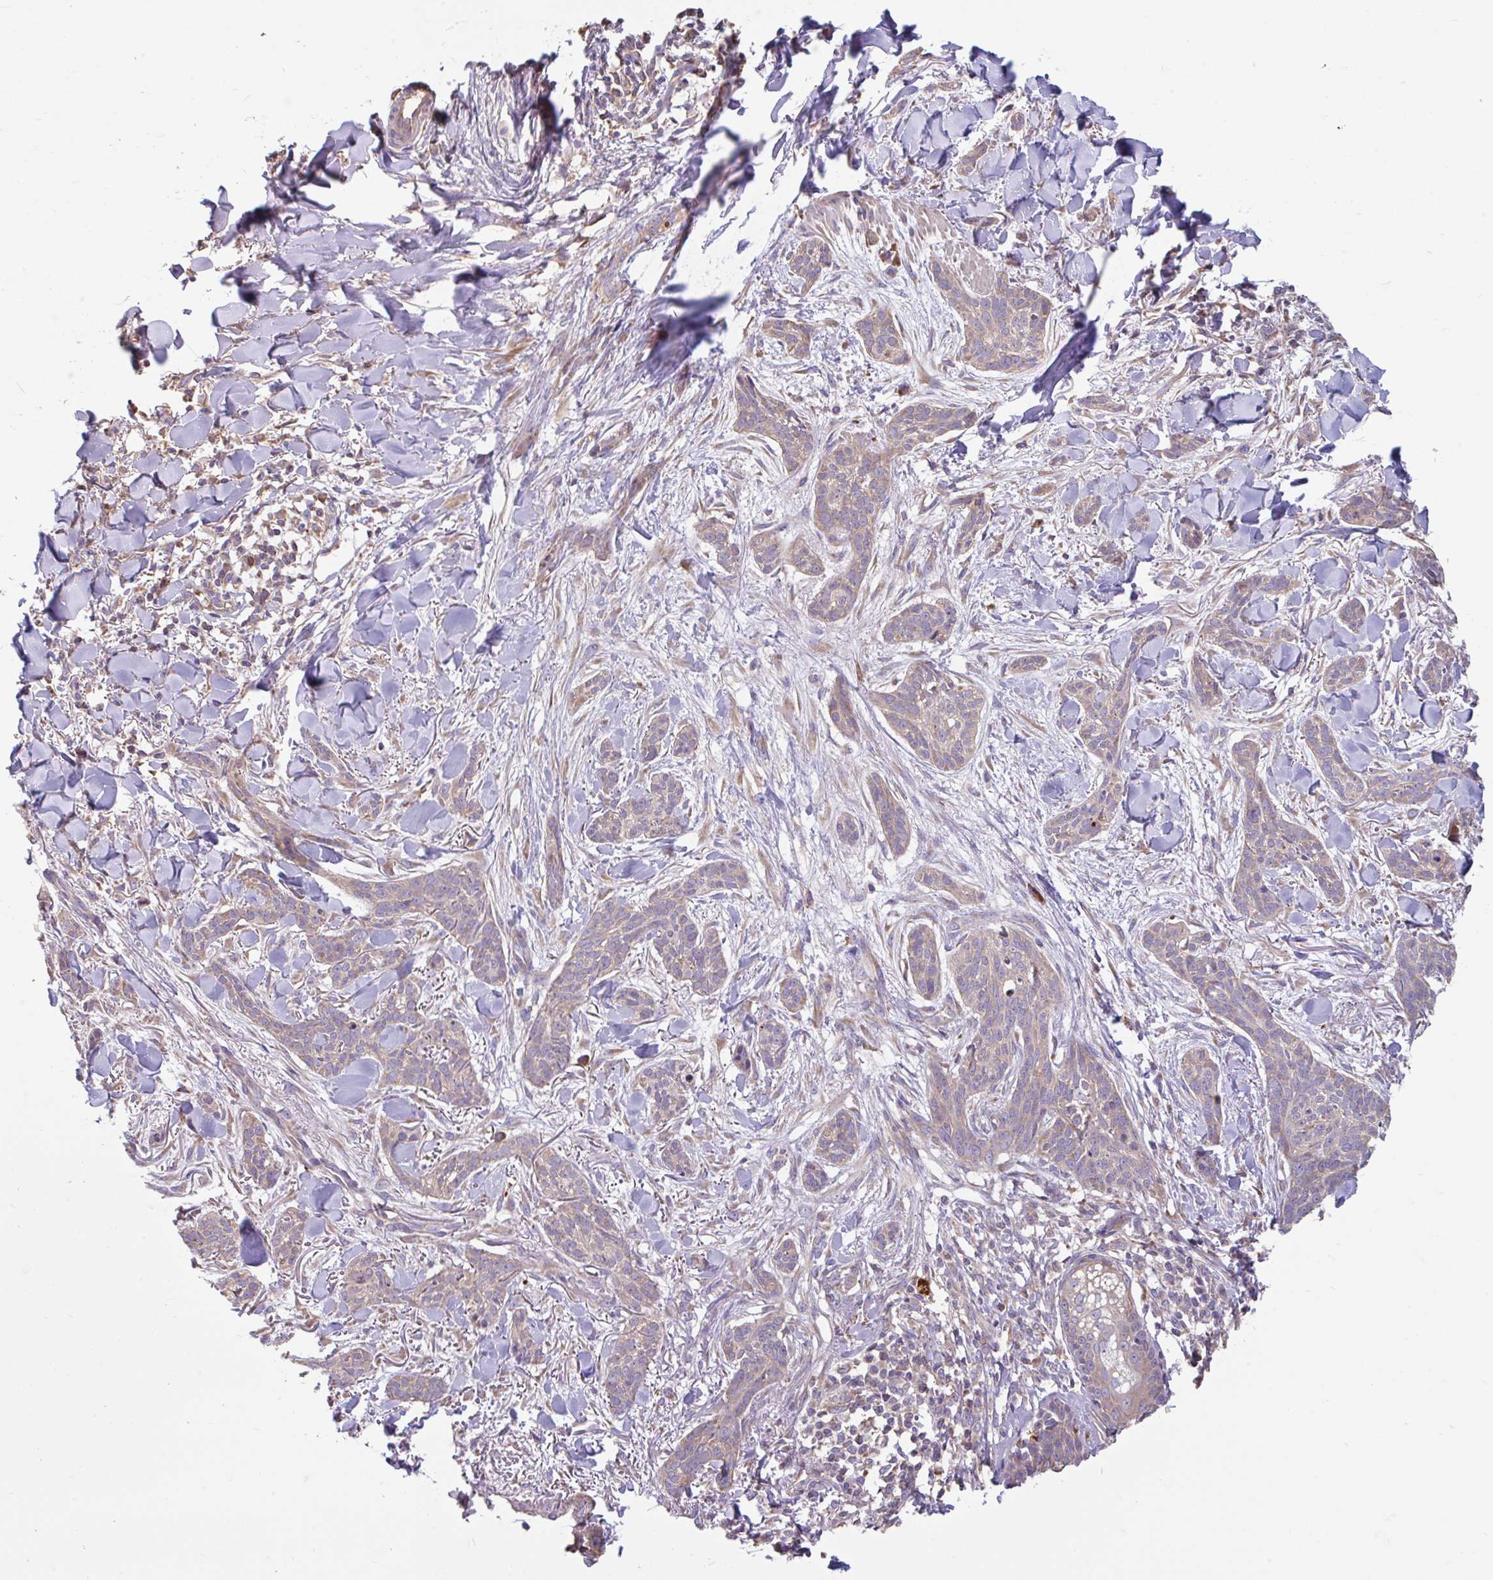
{"staining": {"intensity": "weak", "quantity": "25%-75%", "location": "cytoplasmic/membranous"}, "tissue": "skin cancer", "cell_type": "Tumor cells", "image_type": "cancer", "snomed": [{"axis": "morphology", "description": "Basal cell carcinoma"}, {"axis": "topography", "description": "Skin"}], "caption": "Protein expression analysis of skin basal cell carcinoma displays weak cytoplasmic/membranous expression in approximately 25%-75% of tumor cells. (Brightfield microscopy of DAB IHC at high magnification).", "gene": "RALBP1", "patient": {"sex": "male", "age": 52}}